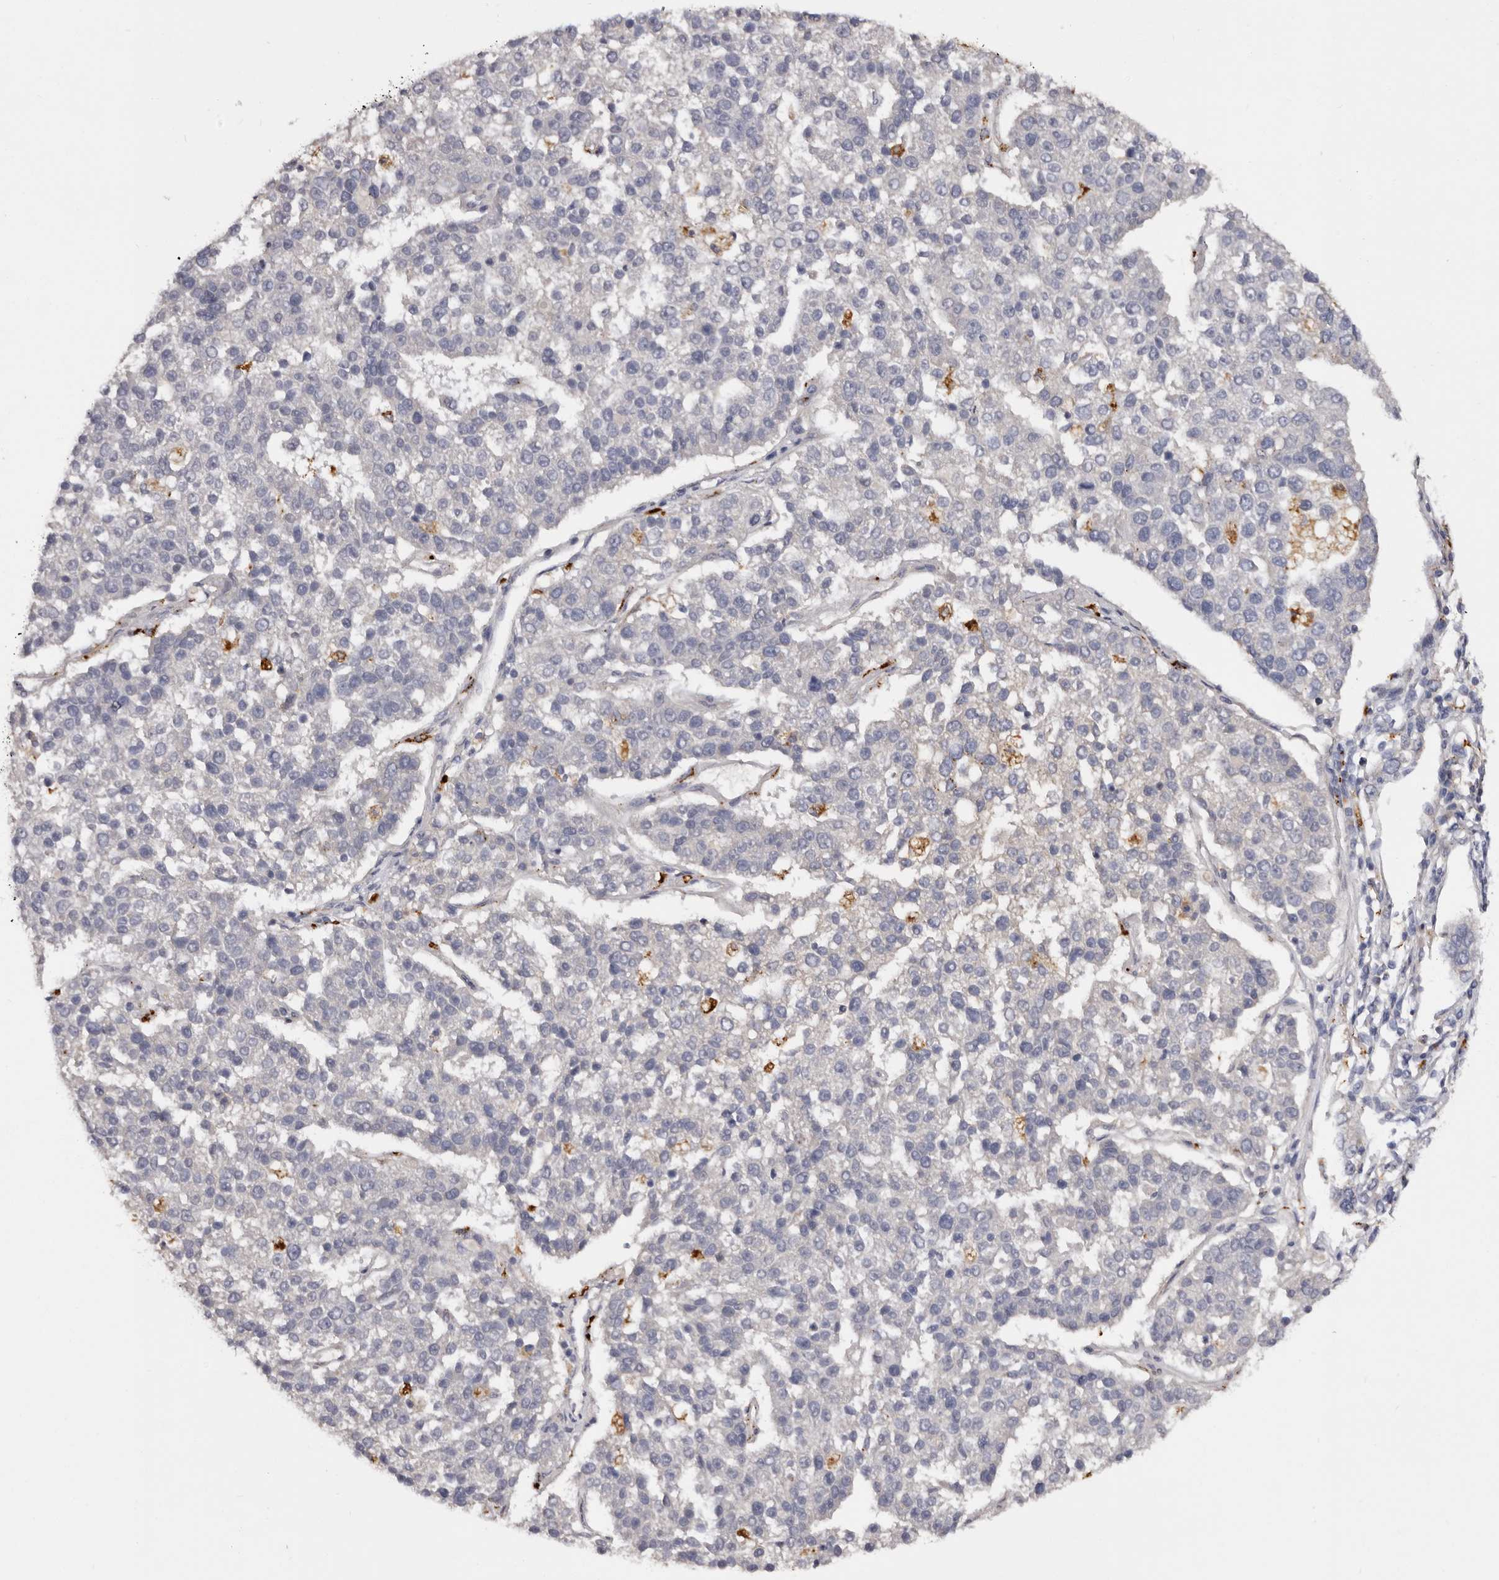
{"staining": {"intensity": "negative", "quantity": "none", "location": "none"}, "tissue": "pancreatic cancer", "cell_type": "Tumor cells", "image_type": "cancer", "snomed": [{"axis": "morphology", "description": "Adenocarcinoma, NOS"}, {"axis": "topography", "description": "Pancreas"}], "caption": "IHC image of neoplastic tissue: pancreatic adenocarcinoma stained with DAB (3,3'-diaminobenzidine) displays no significant protein positivity in tumor cells. Nuclei are stained in blue.", "gene": "DAP", "patient": {"sex": "female", "age": 61}}